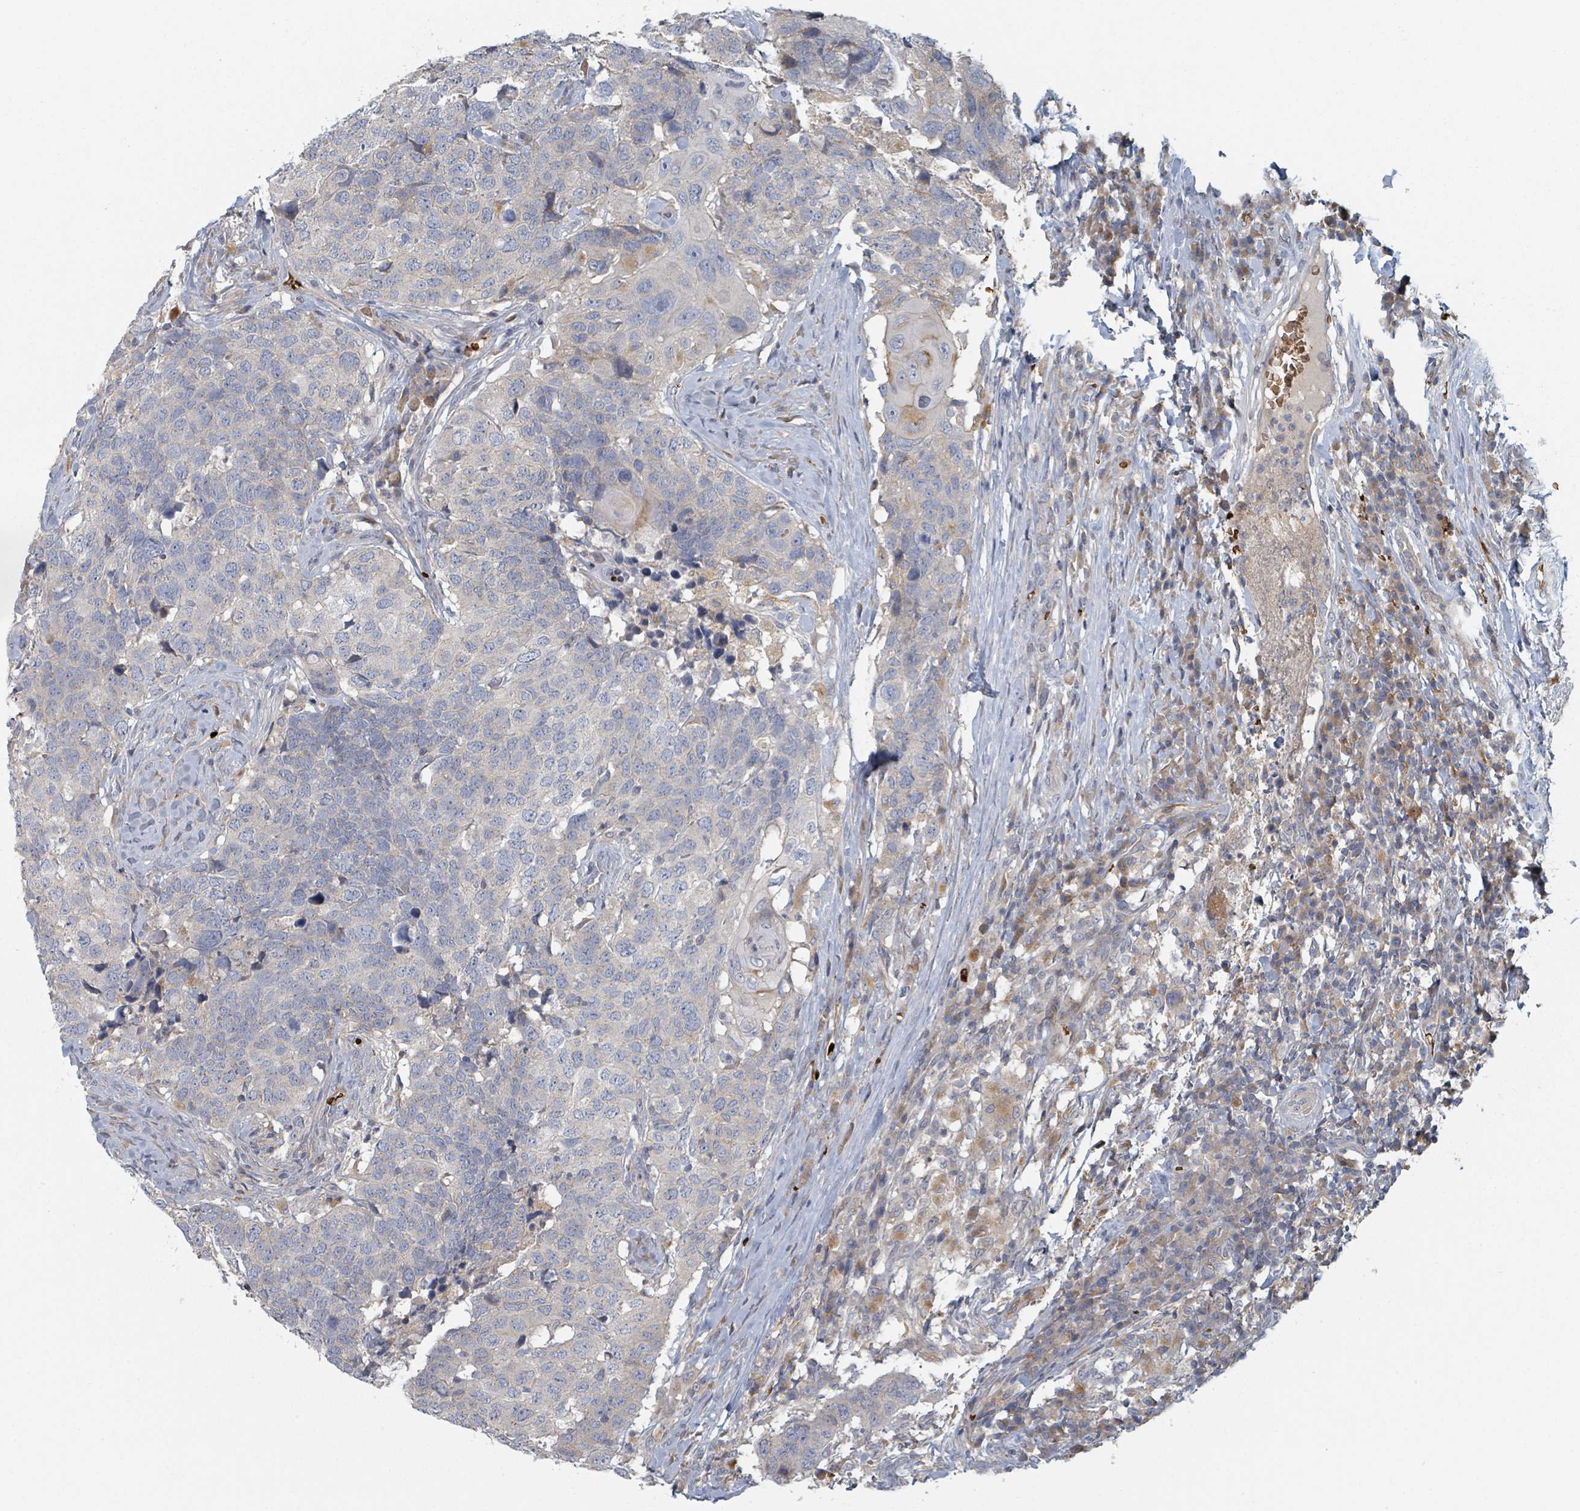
{"staining": {"intensity": "negative", "quantity": "none", "location": "none"}, "tissue": "head and neck cancer", "cell_type": "Tumor cells", "image_type": "cancer", "snomed": [{"axis": "morphology", "description": "Normal tissue, NOS"}, {"axis": "morphology", "description": "Squamous cell carcinoma, NOS"}, {"axis": "topography", "description": "Skeletal muscle"}, {"axis": "topography", "description": "Vascular tissue"}, {"axis": "topography", "description": "Peripheral nerve tissue"}, {"axis": "topography", "description": "Head-Neck"}], "caption": "Tumor cells are negative for protein expression in human squamous cell carcinoma (head and neck).", "gene": "TRPC4AP", "patient": {"sex": "male", "age": 66}}